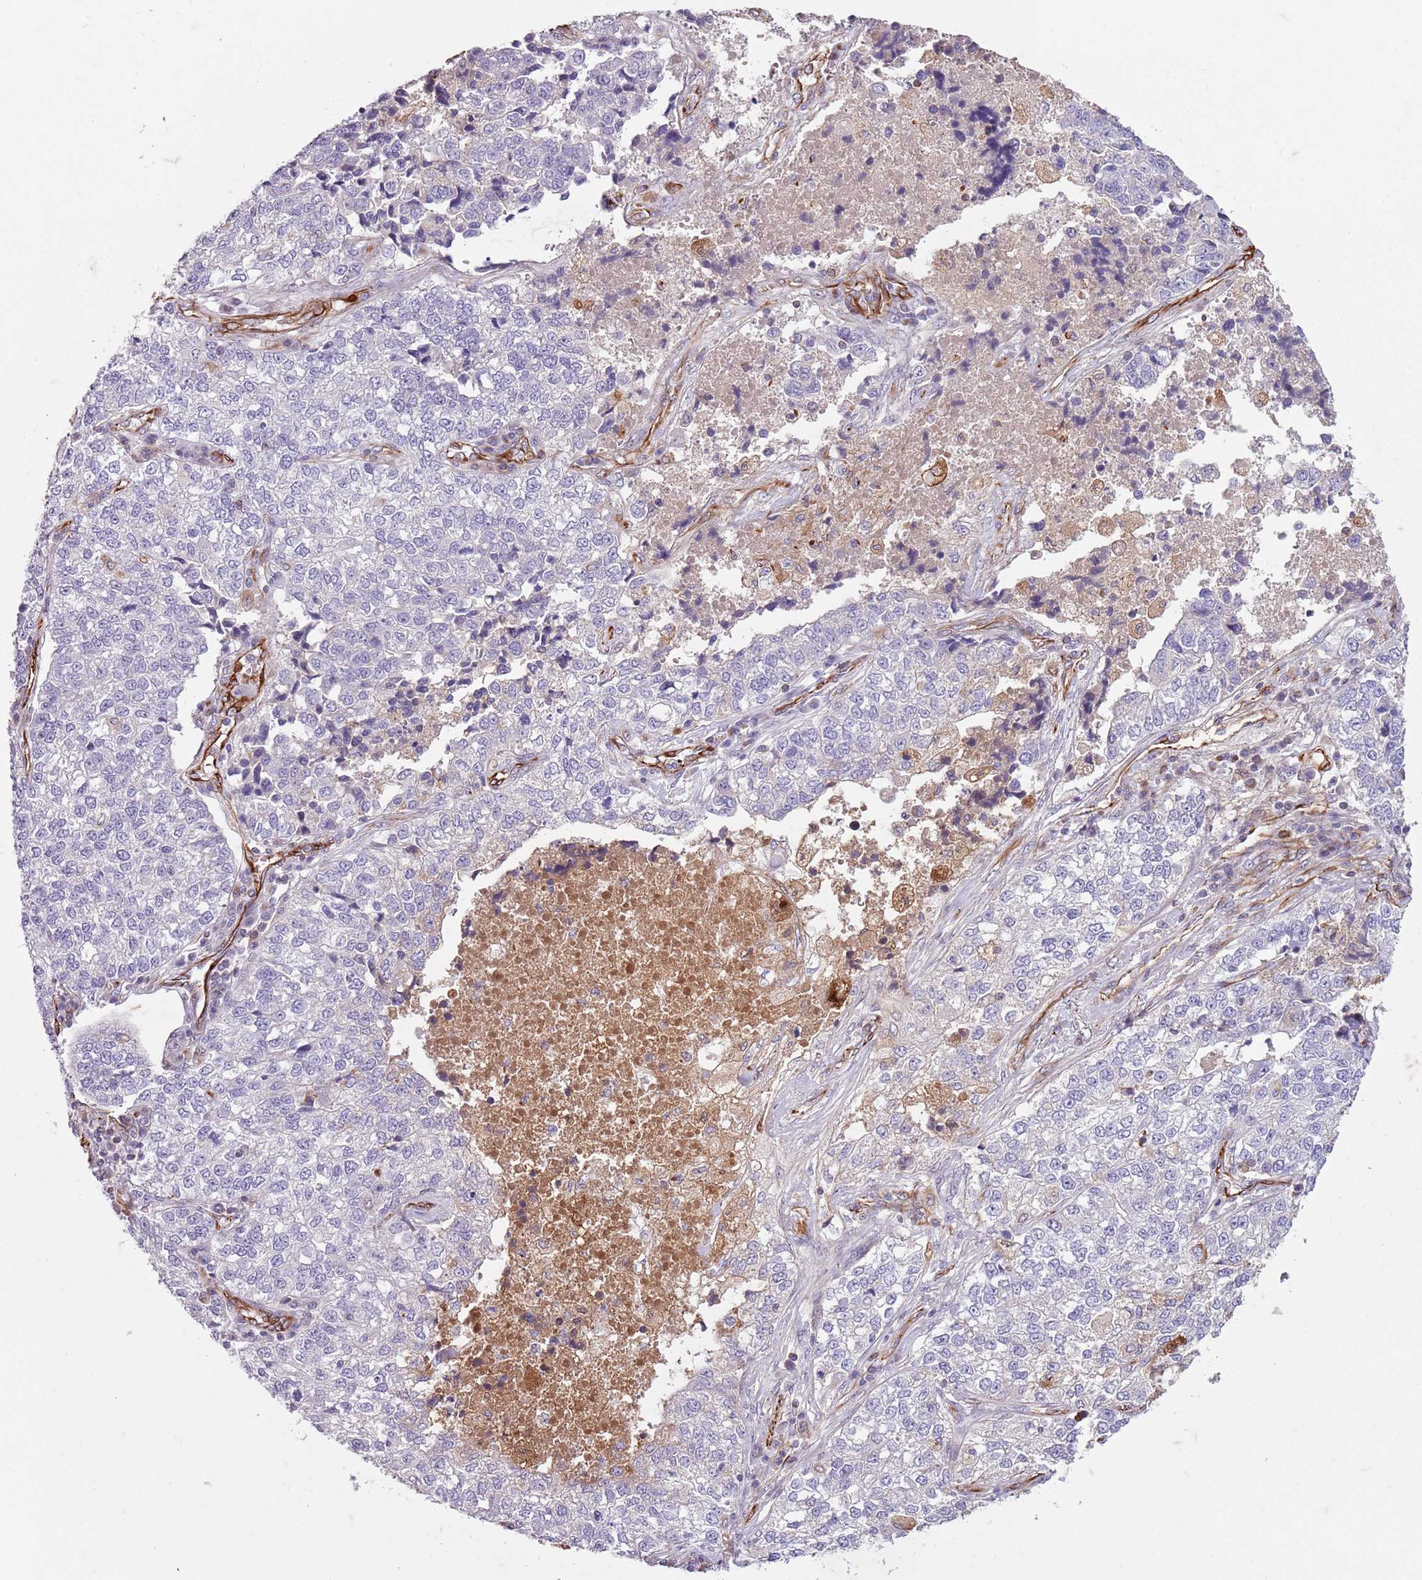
{"staining": {"intensity": "negative", "quantity": "none", "location": "none"}, "tissue": "lung cancer", "cell_type": "Tumor cells", "image_type": "cancer", "snomed": [{"axis": "morphology", "description": "Adenocarcinoma, NOS"}, {"axis": "topography", "description": "Lung"}], "caption": "High magnification brightfield microscopy of lung cancer stained with DAB (3,3'-diaminobenzidine) (brown) and counterstained with hematoxylin (blue): tumor cells show no significant expression. (DAB (3,3'-diaminobenzidine) IHC with hematoxylin counter stain).", "gene": "TAS2R38", "patient": {"sex": "male", "age": 49}}